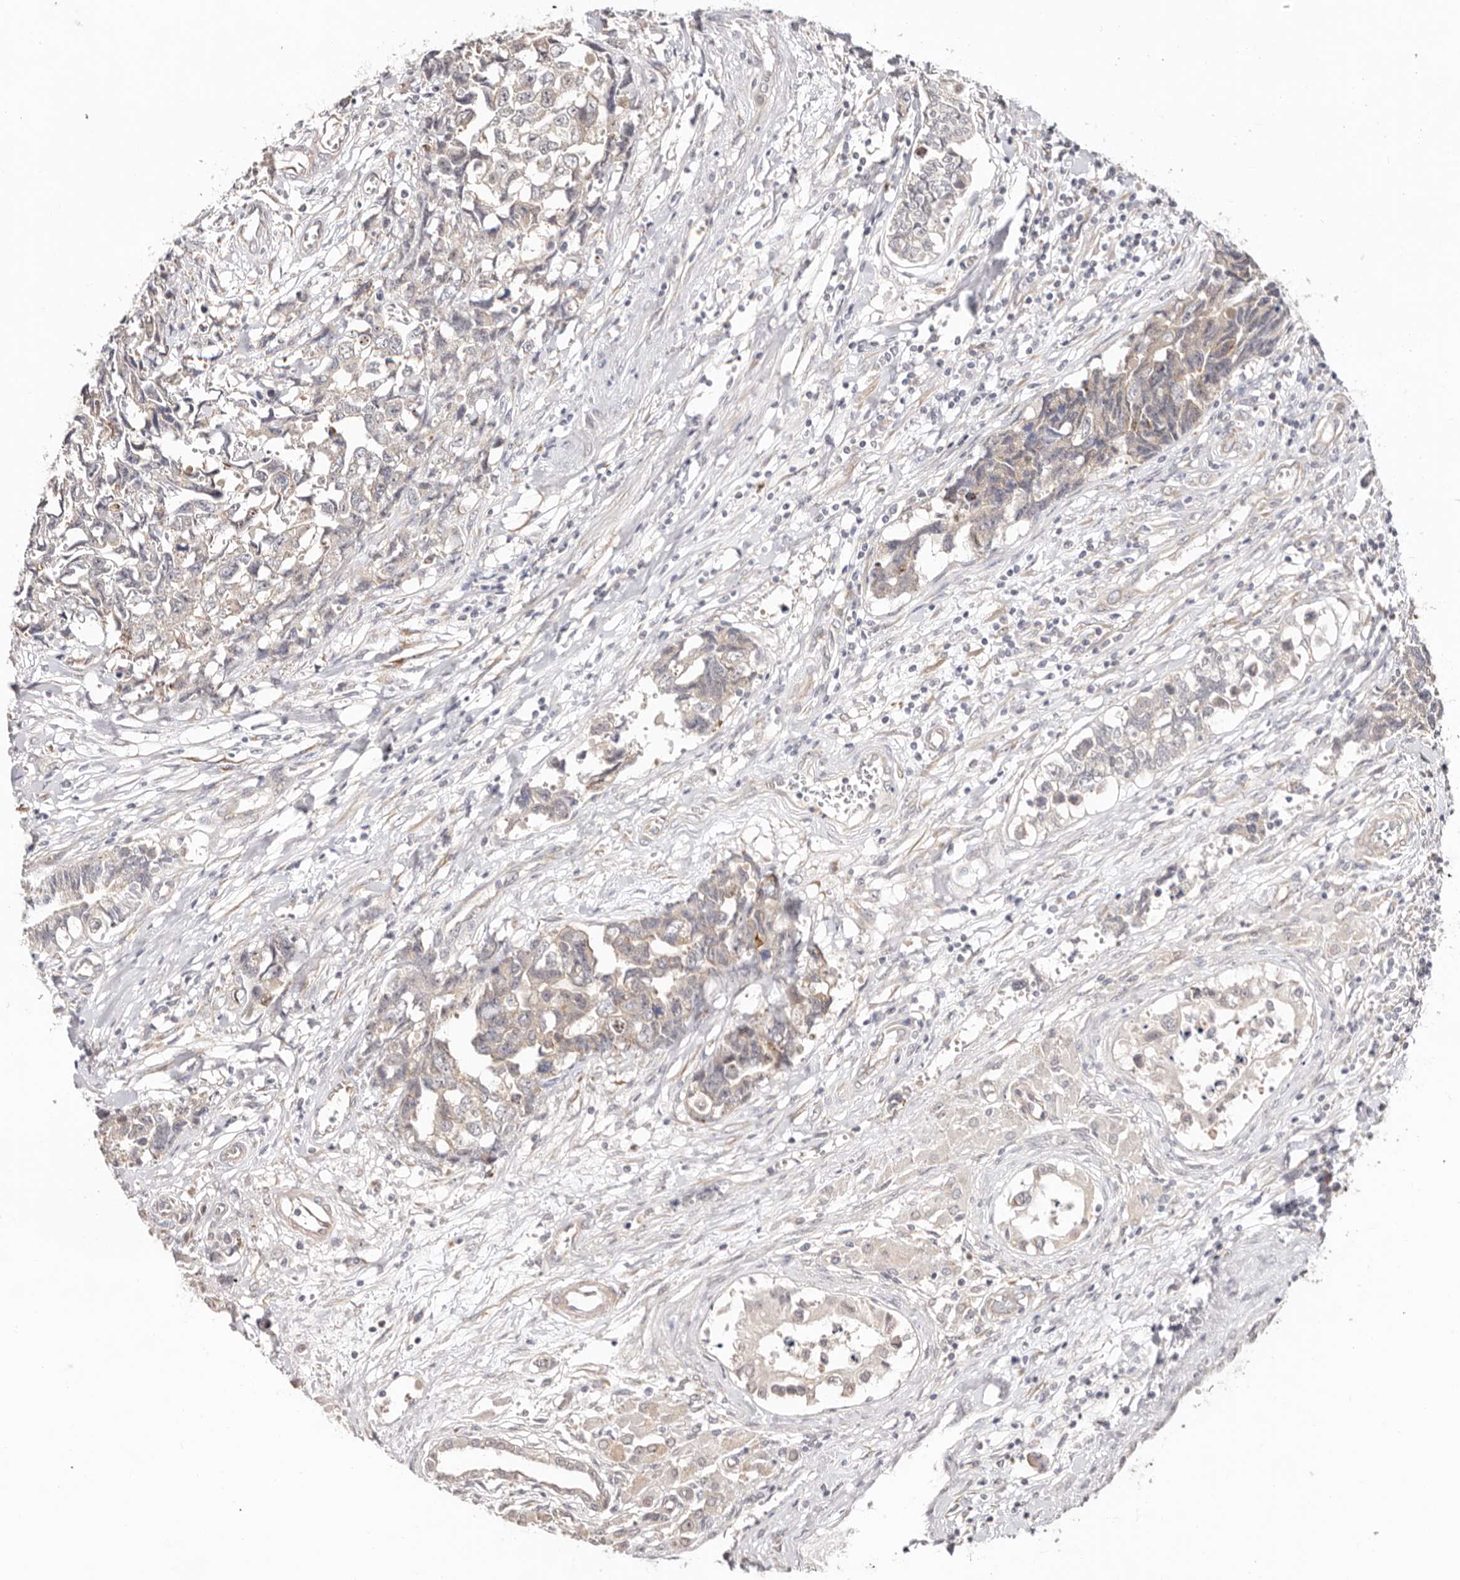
{"staining": {"intensity": "negative", "quantity": "none", "location": "none"}, "tissue": "testis cancer", "cell_type": "Tumor cells", "image_type": "cancer", "snomed": [{"axis": "morphology", "description": "Carcinoma, Embryonal, NOS"}, {"axis": "topography", "description": "Testis"}], "caption": "This is a histopathology image of IHC staining of embryonal carcinoma (testis), which shows no expression in tumor cells.", "gene": "BCL2L15", "patient": {"sex": "male", "age": 31}}